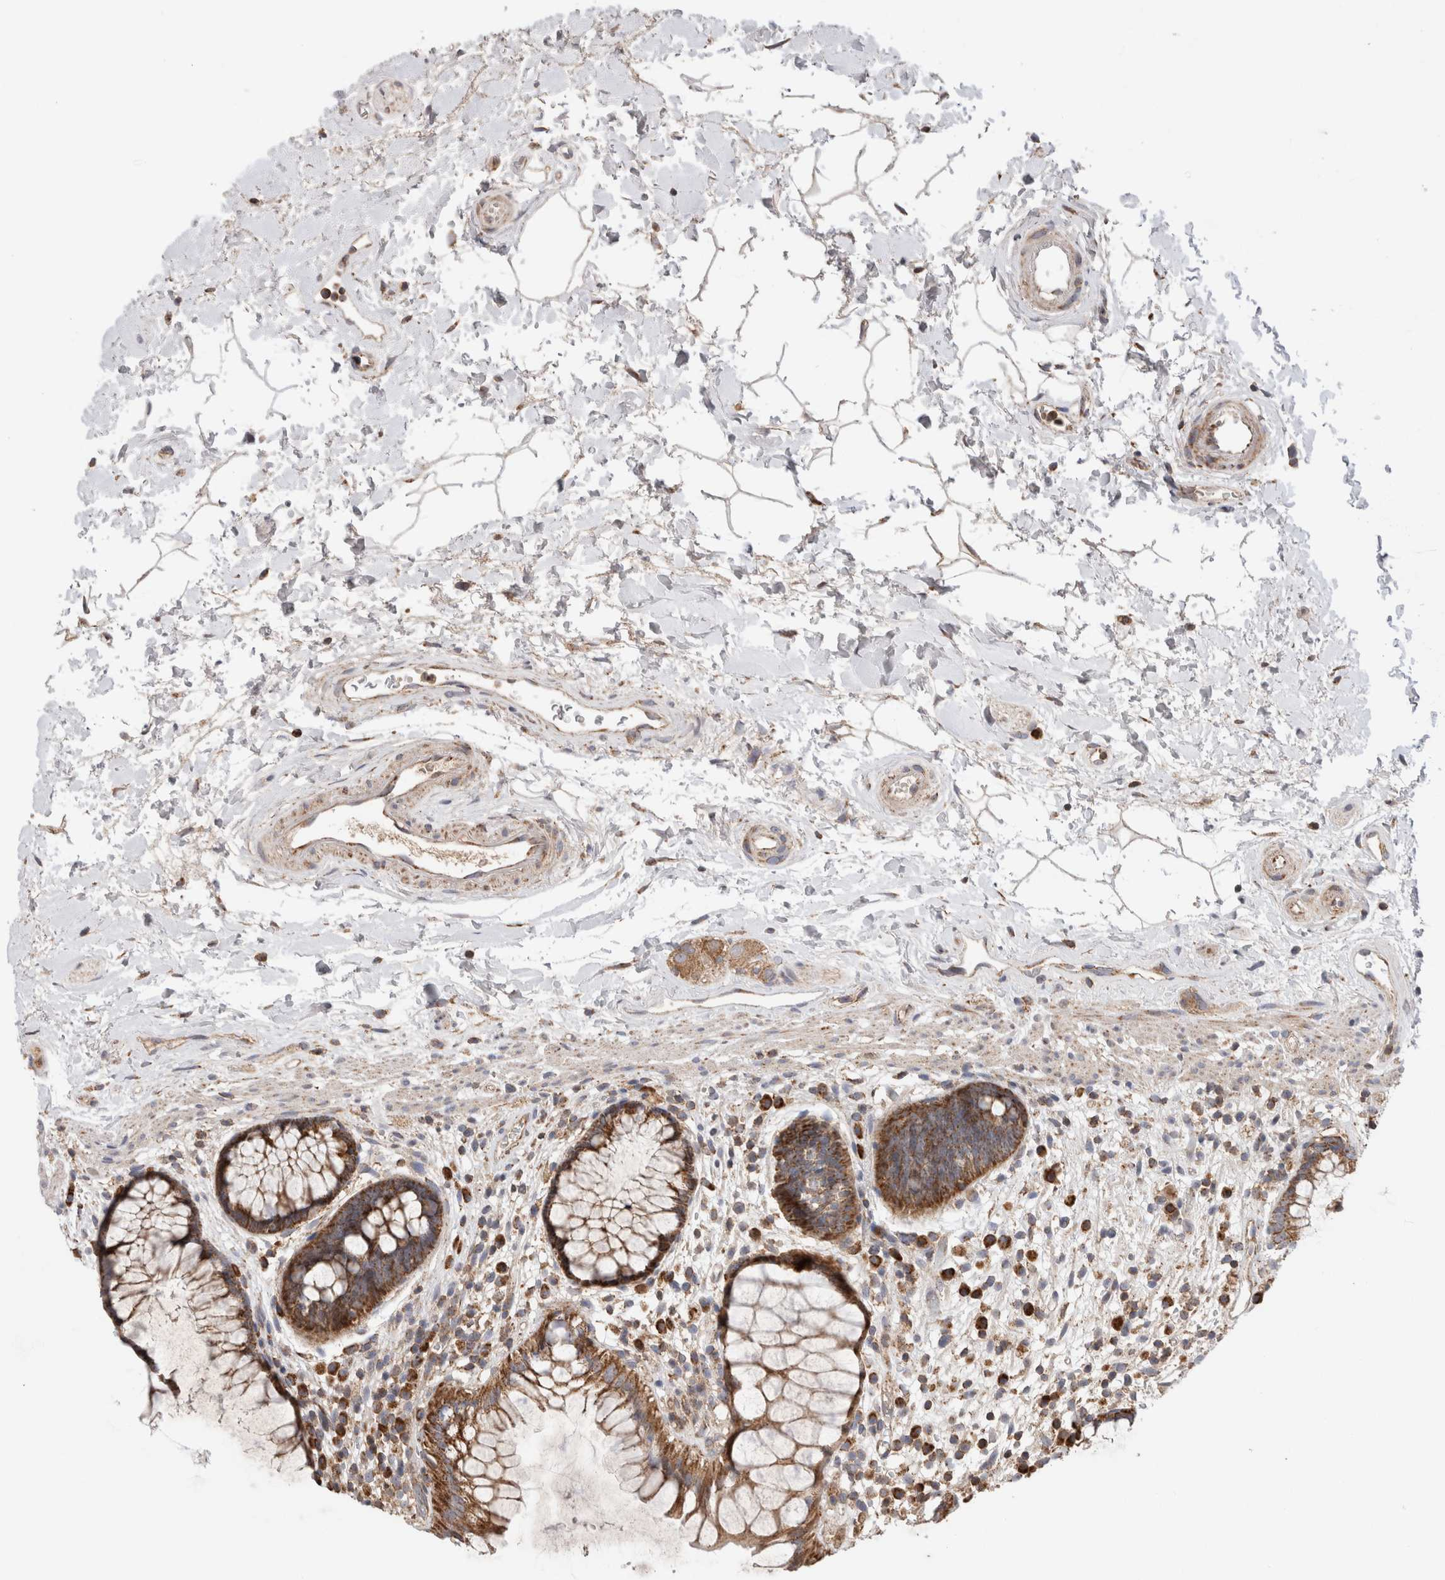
{"staining": {"intensity": "strong", "quantity": ">75%", "location": "cytoplasmic/membranous"}, "tissue": "rectum", "cell_type": "Glandular cells", "image_type": "normal", "snomed": [{"axis": "morphology", "description": "Normal tissue, NOS"}, {"axis": "topography", "description": "Rectum"}], "caption": "DAB immunohistochemical staining of normal rectum shows strong cytoplasmic/membranous protein expression in approximately >75% of glandular cells. Using DAB (brown) and hematoxylin (blue) stains, captured at high magnification using brightfield microscopy.", "gene": "KIF21B", "patient": {"sex": "male", "age": 51}}